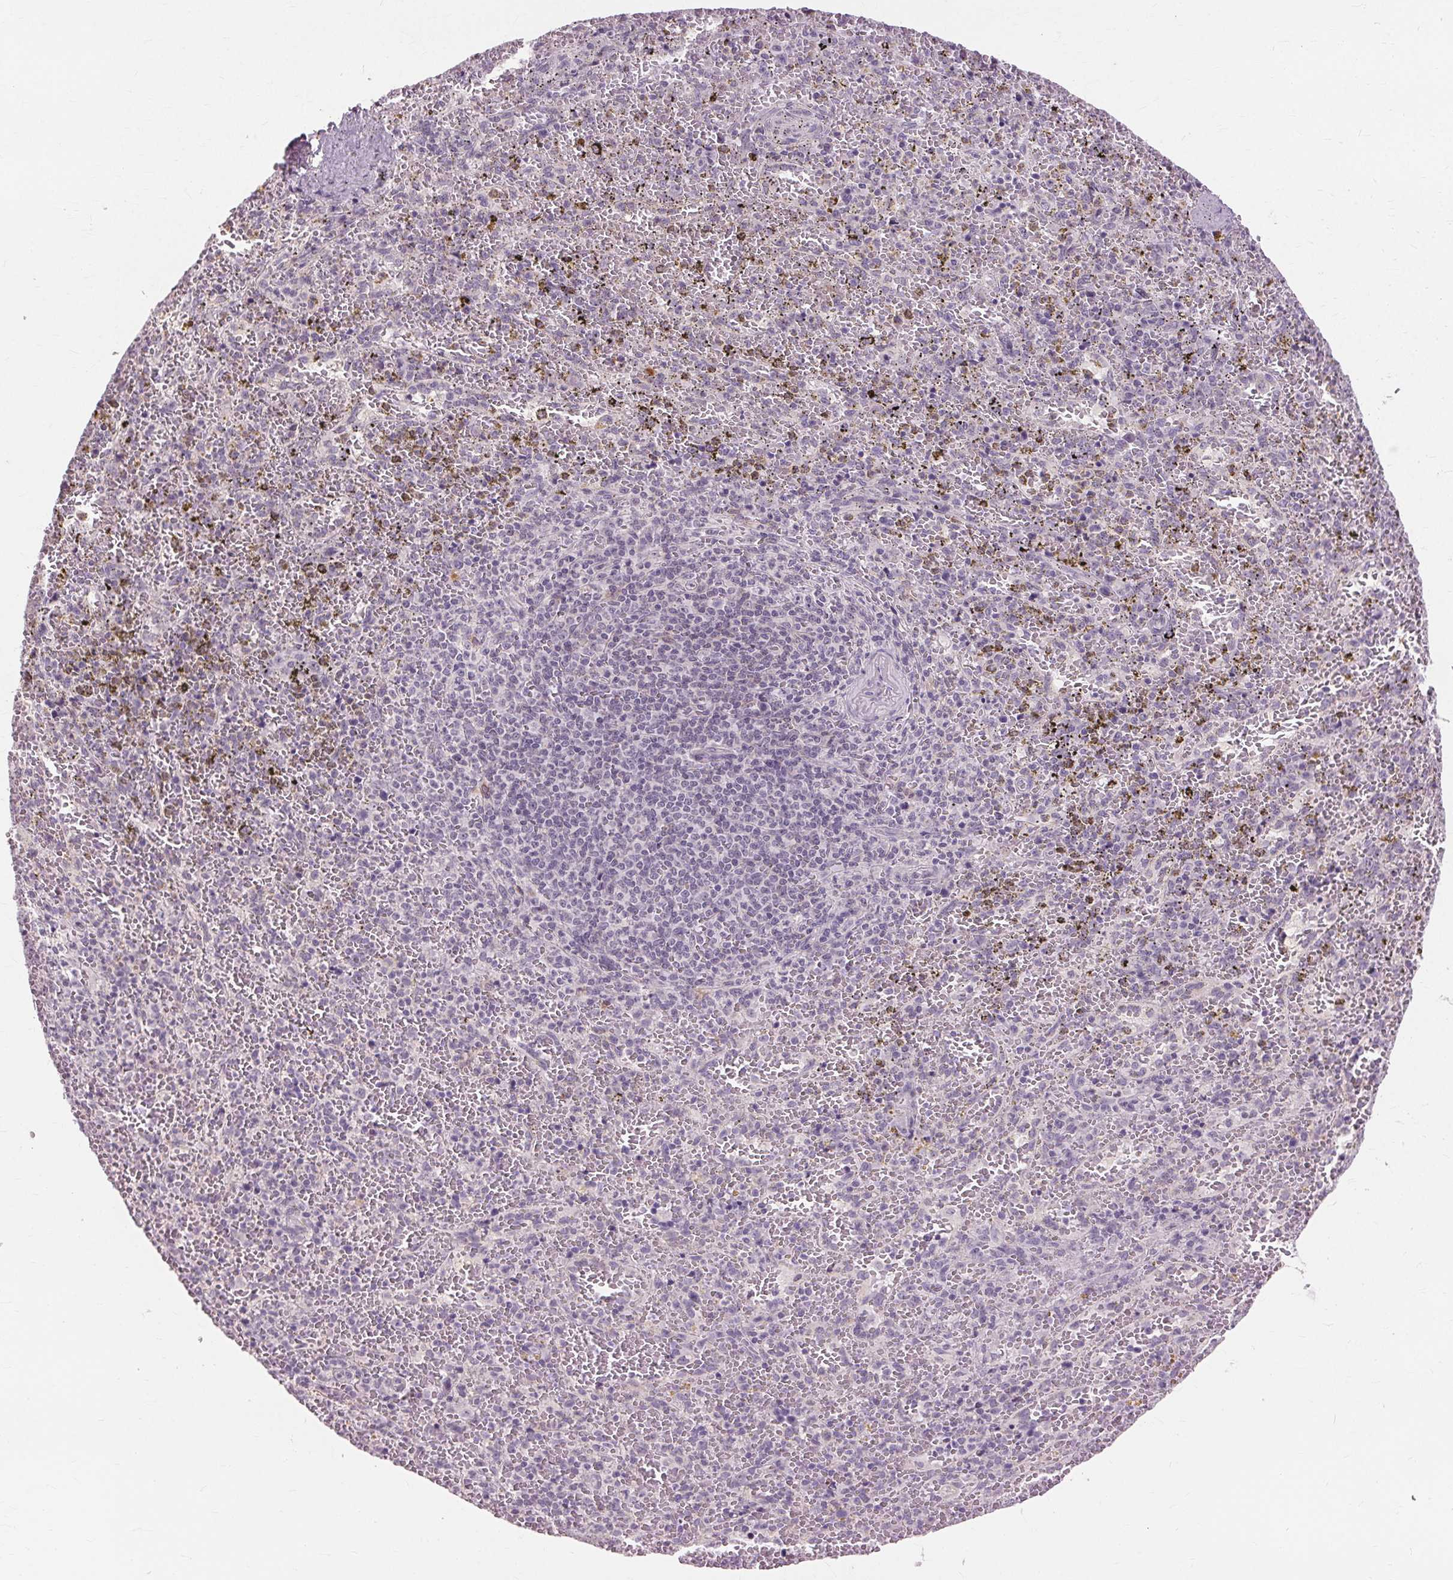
{"staining": {"intensity": "negative", "quantity": "none", "location": "none"}, "tissue": "spleen", "cell_type": "Cells in red pulp", "image_type": "normal", "snomed": [{"axis": "morphology", "description": "Normal tissue, NOS"}, {"axis": "topography", "description": "Spleen"}], "caption": "Cells in red pulp are negative for brown protein staining in normal spleen. (DAB IHC, high magnification).", "gene": "SIGLEC6", "patient": {"sex": "female", "age": 50}}